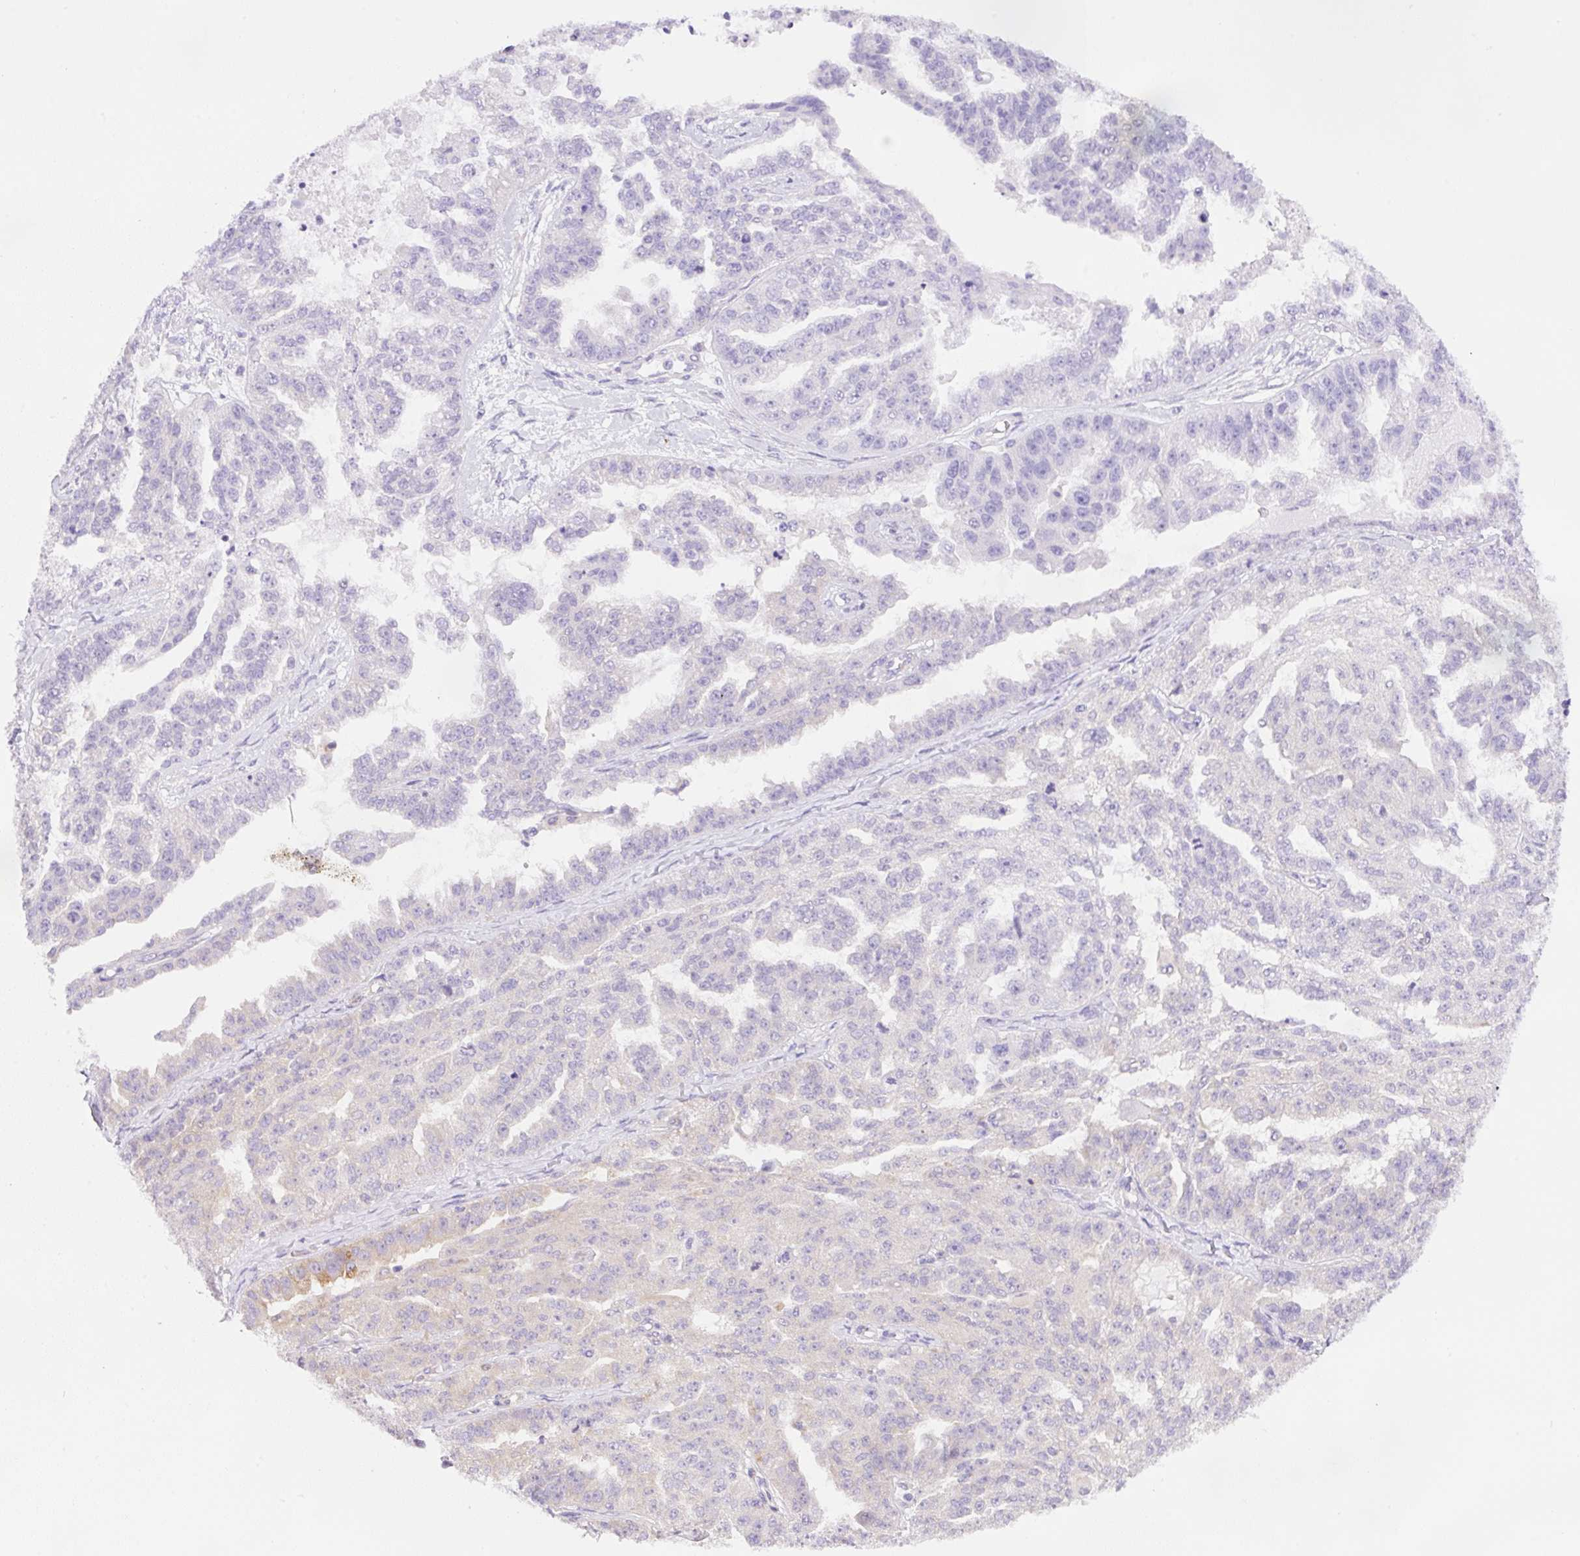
{"staining": {"intensity": "negative", "quantity": "none", "location": "none"}, "tissue": "ovarian cancer", "cell_type": "Tumor cells", "image_type": "cancer", "snomed": [{"axis": "morphology", "description": "Cystadenocarcinoma, serous, NOS"}, {"axis": "topography", "description": "Ovary"}], "caption": "Immunohistochemistry of human ovarian serous cystadenocarcinoma reveals no staining in tumor cells.", "gene": "CAMK2B", "patient": {"sex": "female", "age": 58}}